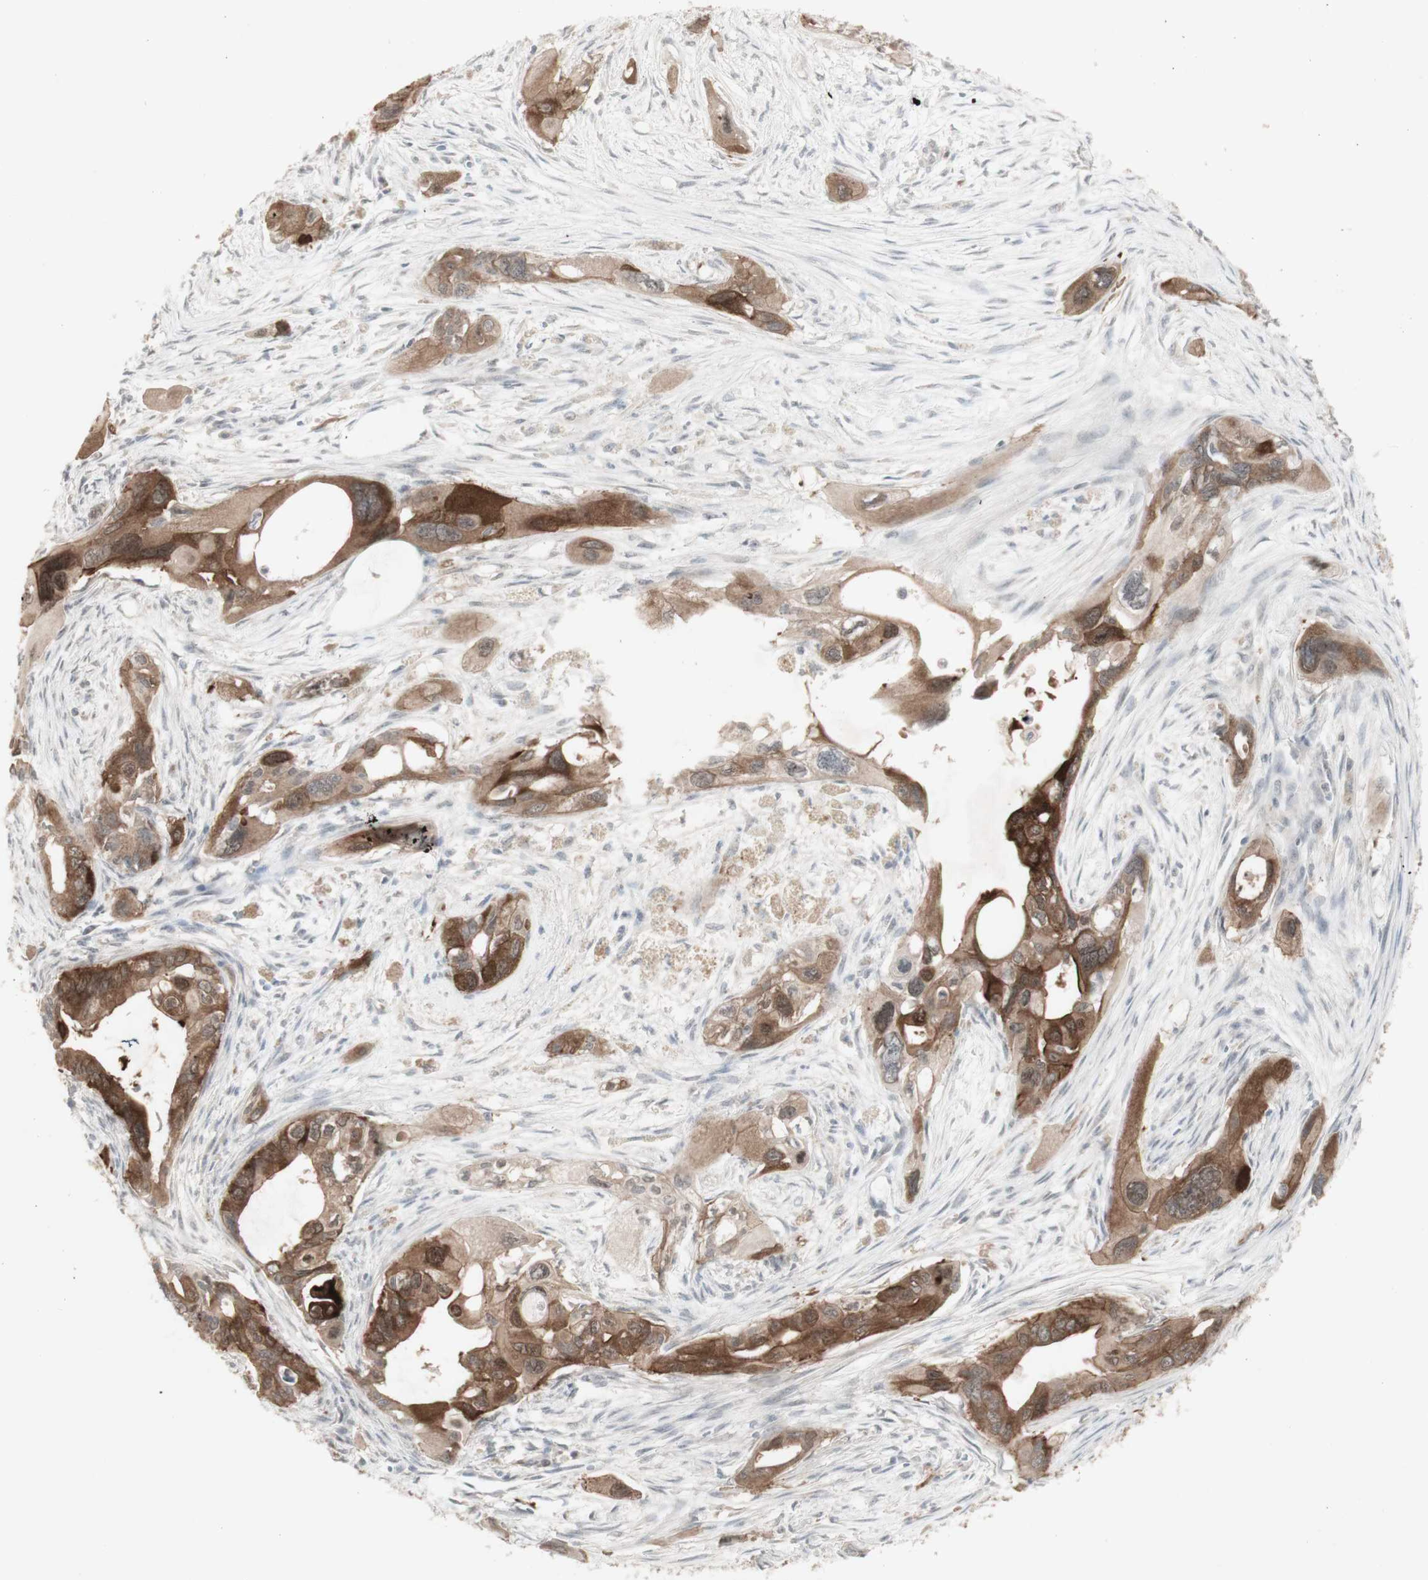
{"staining": {"intensity": "strong", "quantity": ">75%", "location": "cytoplasmic/membranous"}, "tissue": "pancreatic cancer", "cell_type": "Tumor cells", "image_type": "cancer", "snomed": [{"axis": "morphology", "description": "Adenocarcinoma, NOS"}, {"axis": "topography", "description": "Pancreas"}], "caption": "Immunohistochemistry image of neoplastic tissue: human pancreatic cancer (adenocarcinoma) stained using immunohistochemistry reveals high levels of strong protein expression localized specifically in the cytoplasmic/membranous of tumor cells, appearing as a cytoplasmic/membranous brown color.", "gene": "C1orf116", "patient": {"sex": "male", "age": 73}}